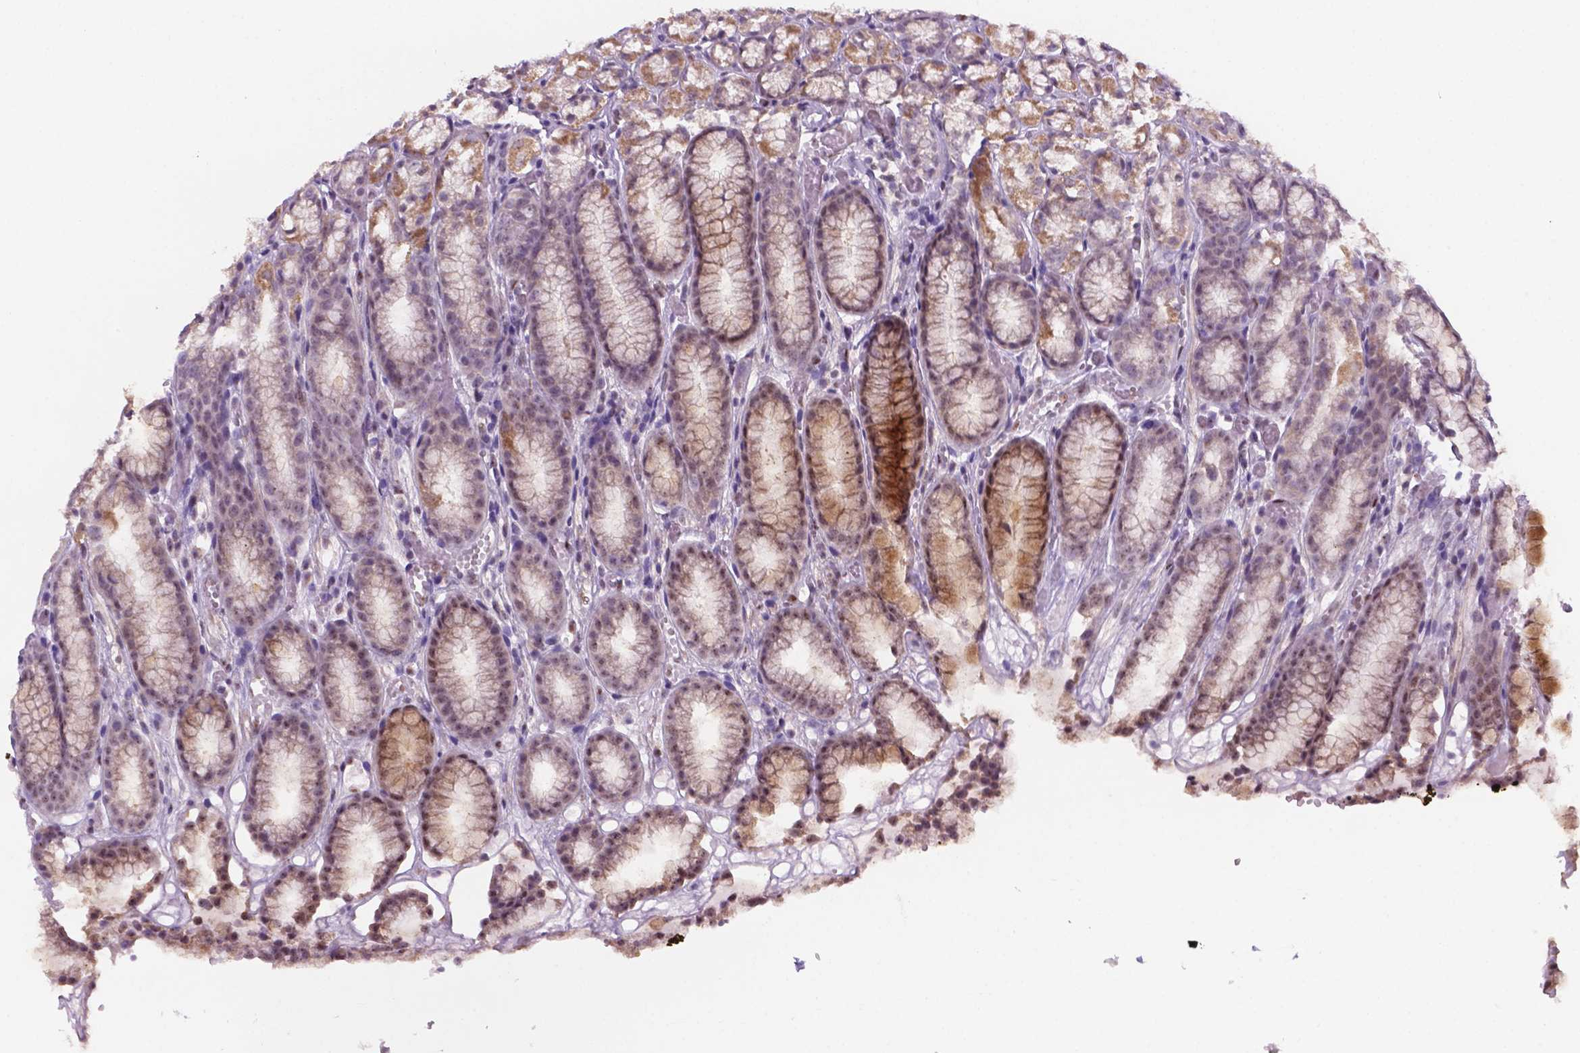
{"staining": {"intensity": "moderate", "quantity": "25%-75%", "location": "cytoplasmic/membranous,nuclear"}, "tissue": "stomach", "cell_type": "Glandular cells", "image_type": "normal", "snomed": [{"axis": "morphology", "description": "Normal tissue, NOS"}, {"axis": "topography", "description": "Stomach"}], "caption": "Normal stomach demonstrates moderate cytoplasmic/membranous,nuclear staining in approximately 25%-75% of glandular cells (brown staining indicates protein expression, while blue staining denotes nuclei)..", "gene": "C18orf21", "patient": {"sex": "male", "age": 70}}